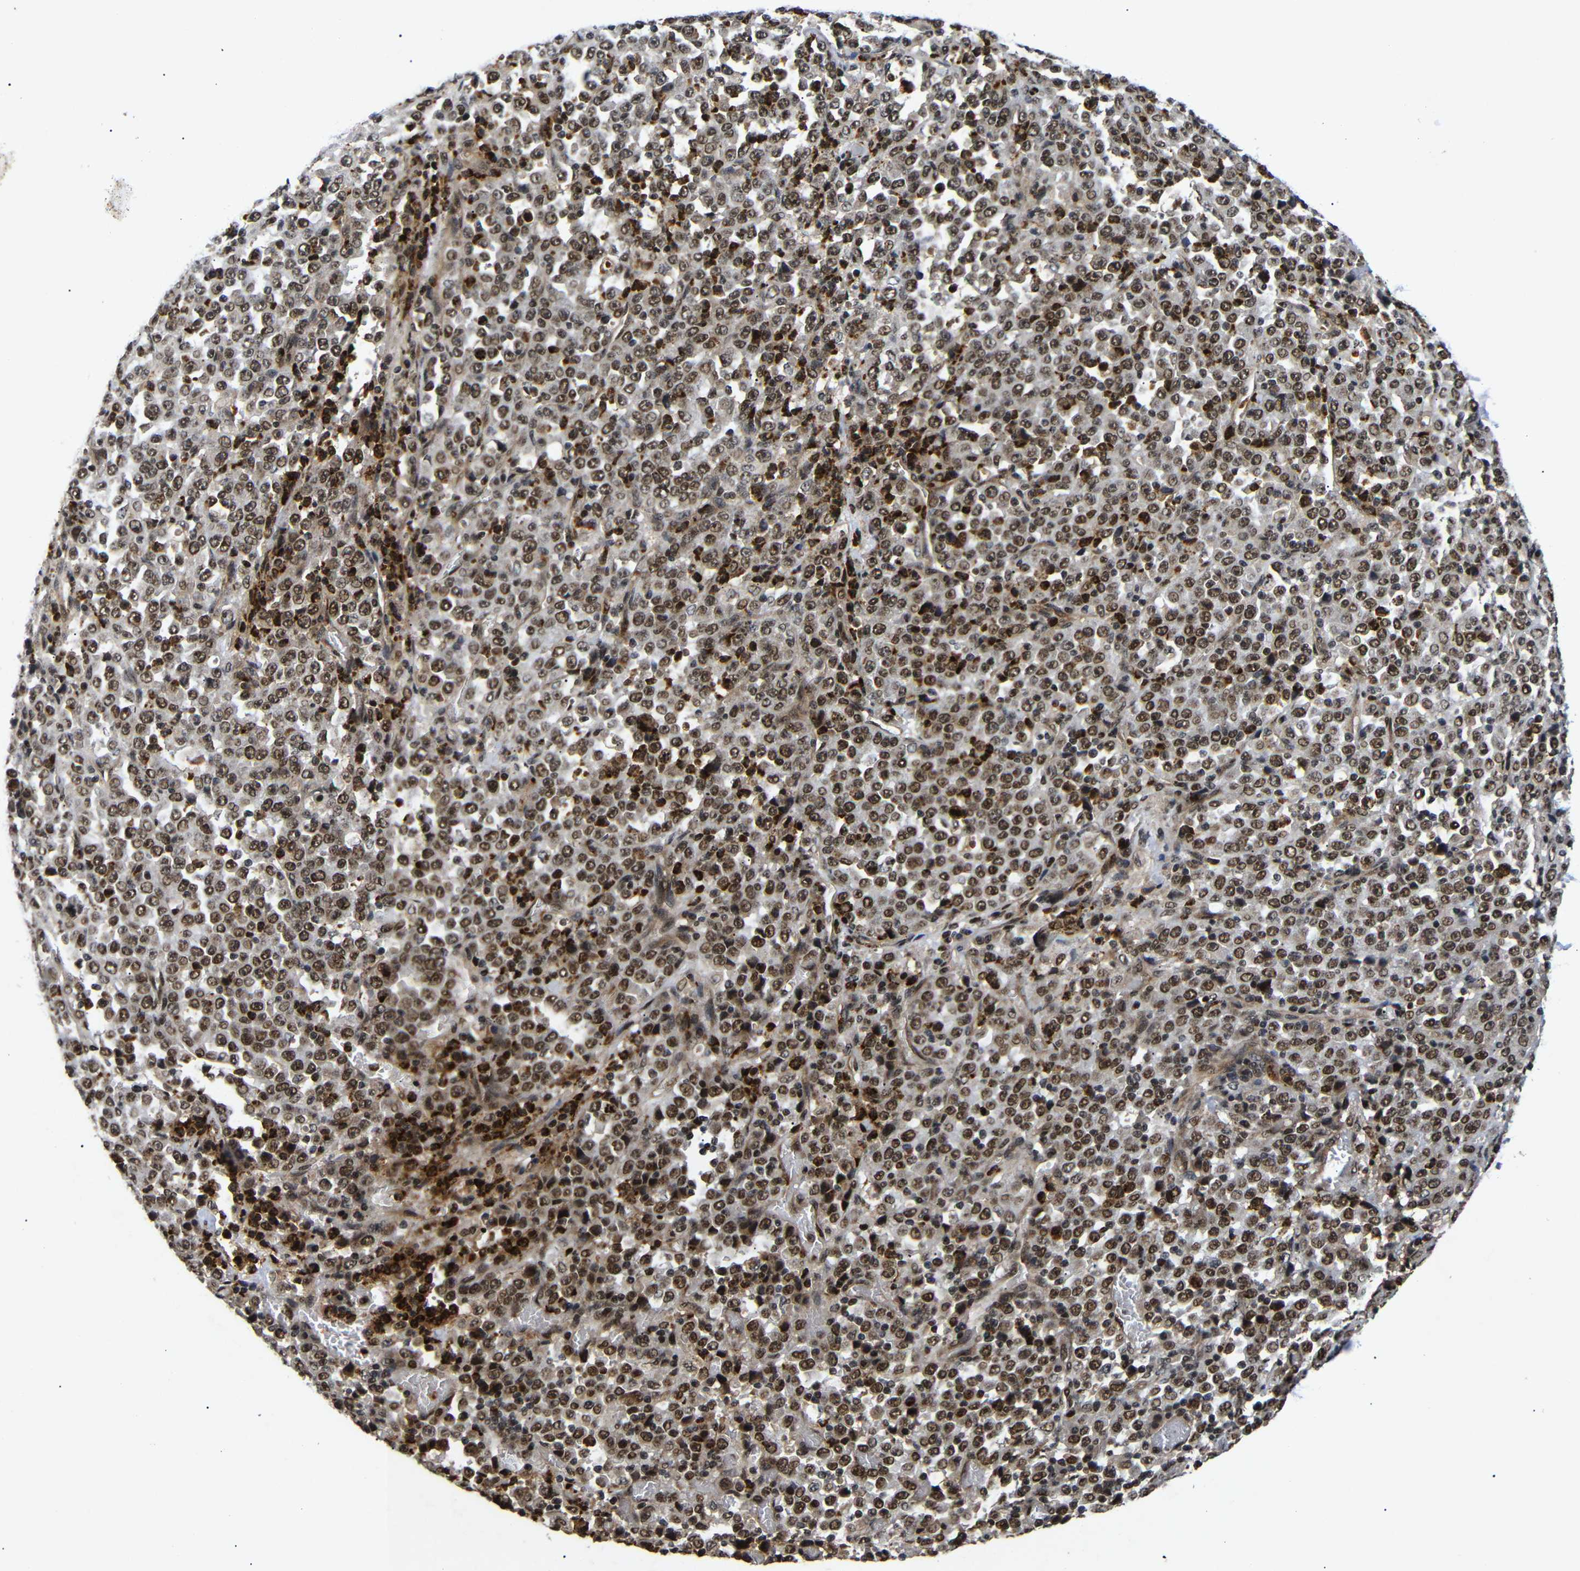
{"staining": {"intensity": "strong", "quantity": ">75%", "location": "nuclear"}, "tissue": "stomach cancer", "cell_type": "Tumor cells", "image_type": "cancer", "snomed": [{"axis": "morphology", "description": "Normal tissue, NOS"}, {"axis": "morphology", "description": "Adenocarcinoma, NOS"}, {"axis": "topography", "description": "Stomach, upper"}, {"axis": "topography", "description": "Stomach"}], "caption": "Immunohistochemistry of stomach adenocarcinoma displays high levels of strong nuclear expression in approximately >75% of tumor cells. (Brightfield microscopy of DAB IHC at high magnification).", "gene": "KIF23", "patient": {"sex": "male", "age": 59}}